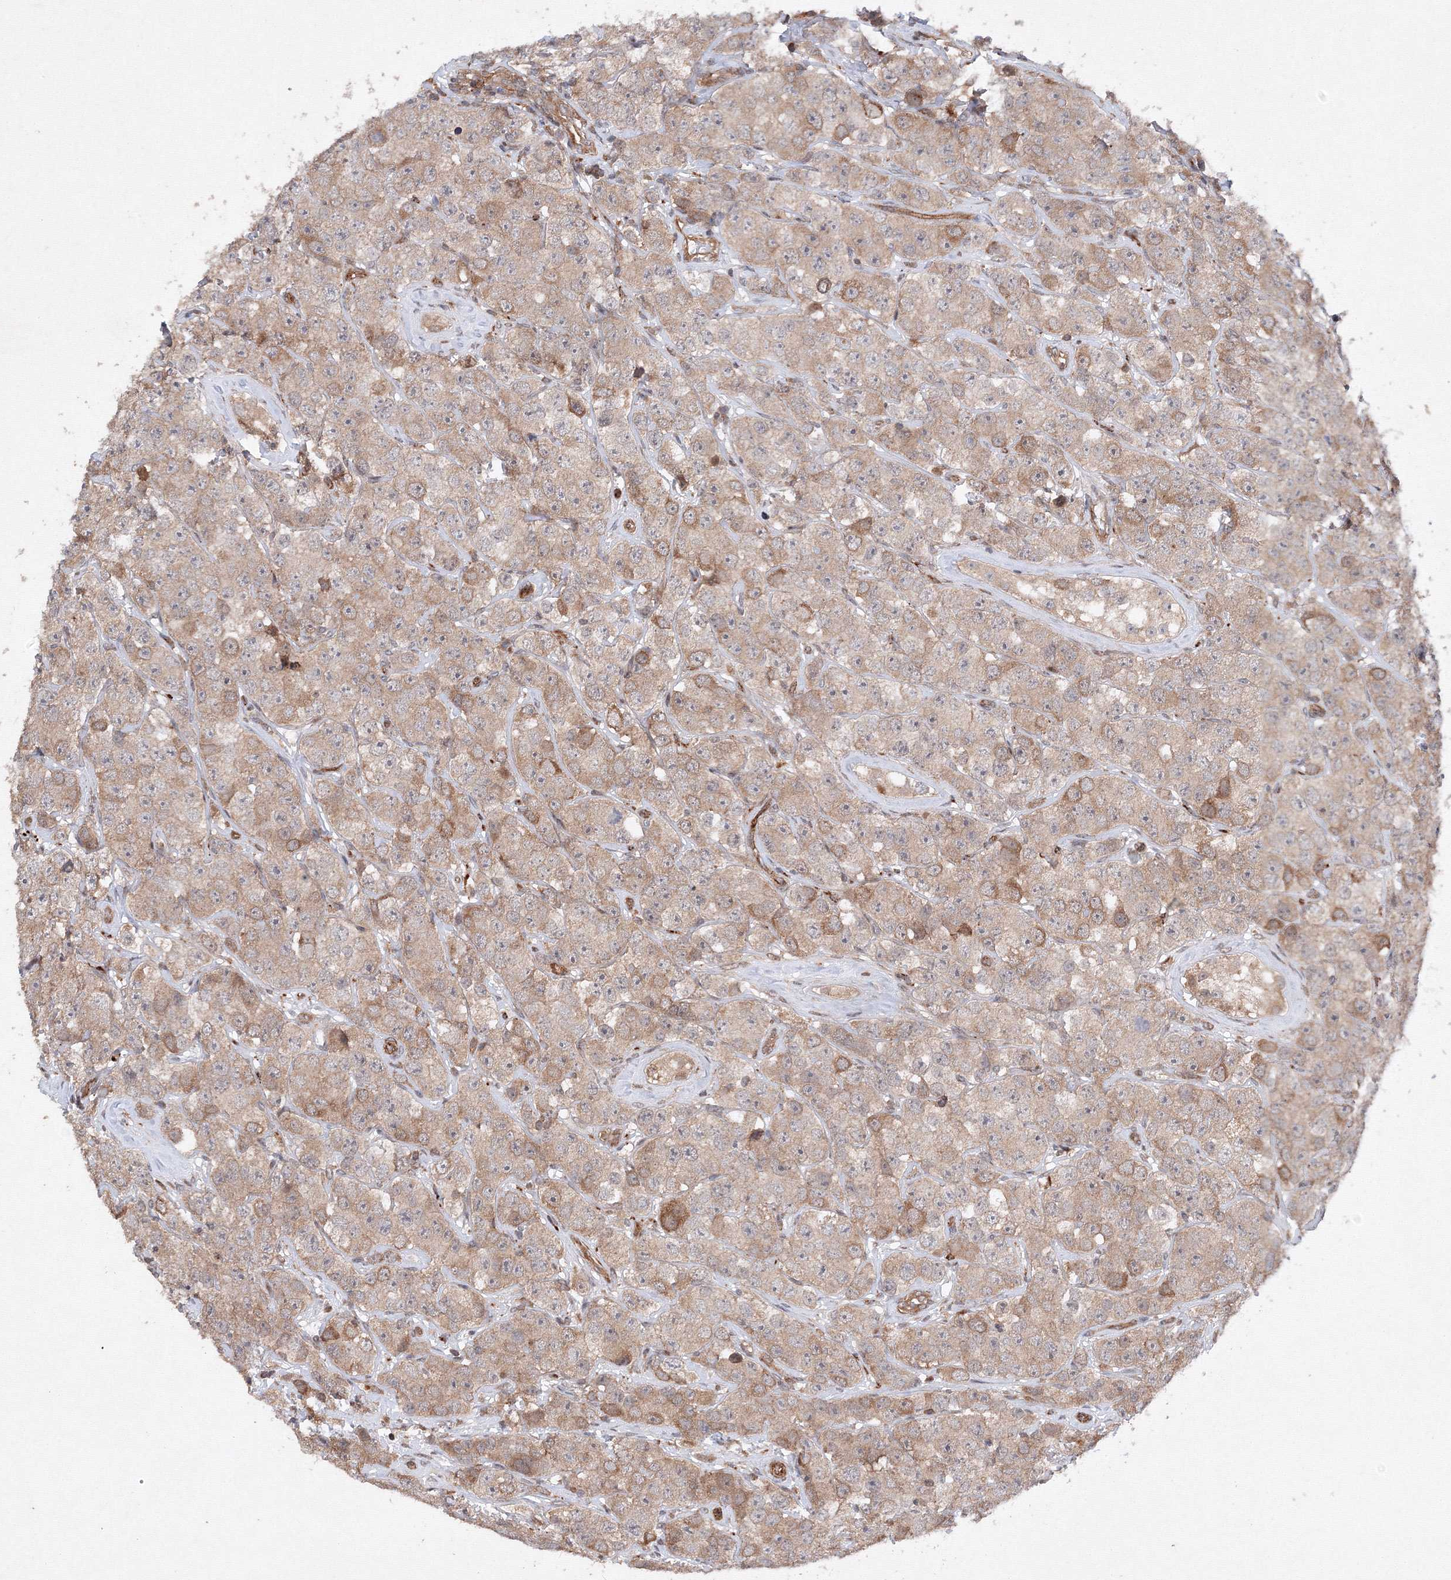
{"staining": {"intensity": "moderate", "quantity": "<25%", "location": "cytoplasmic/membranous"}, "tissue": "testis cancer", "cell_type": "Tumor cells", "image_type": "cancer", "snomed": [{"axis": "morphology", "description": "Seminoma, NOS"}, {"axis": "topography", "description": "Testis"}], "caption": "The photomicrograph reveals a brown stain indicating the presence of a protein in the cytoplasmic/membranous of tumor cells in testis cancer (seminoma). The protein of interest is stained brown, and the nuclei are stained in blue (DAB (3,3'-diaminobenzidine) IHC with brightfield microscopy, high magnification).", "gene": "DCTD", "patient": {"sex": "male", "age": 28}}